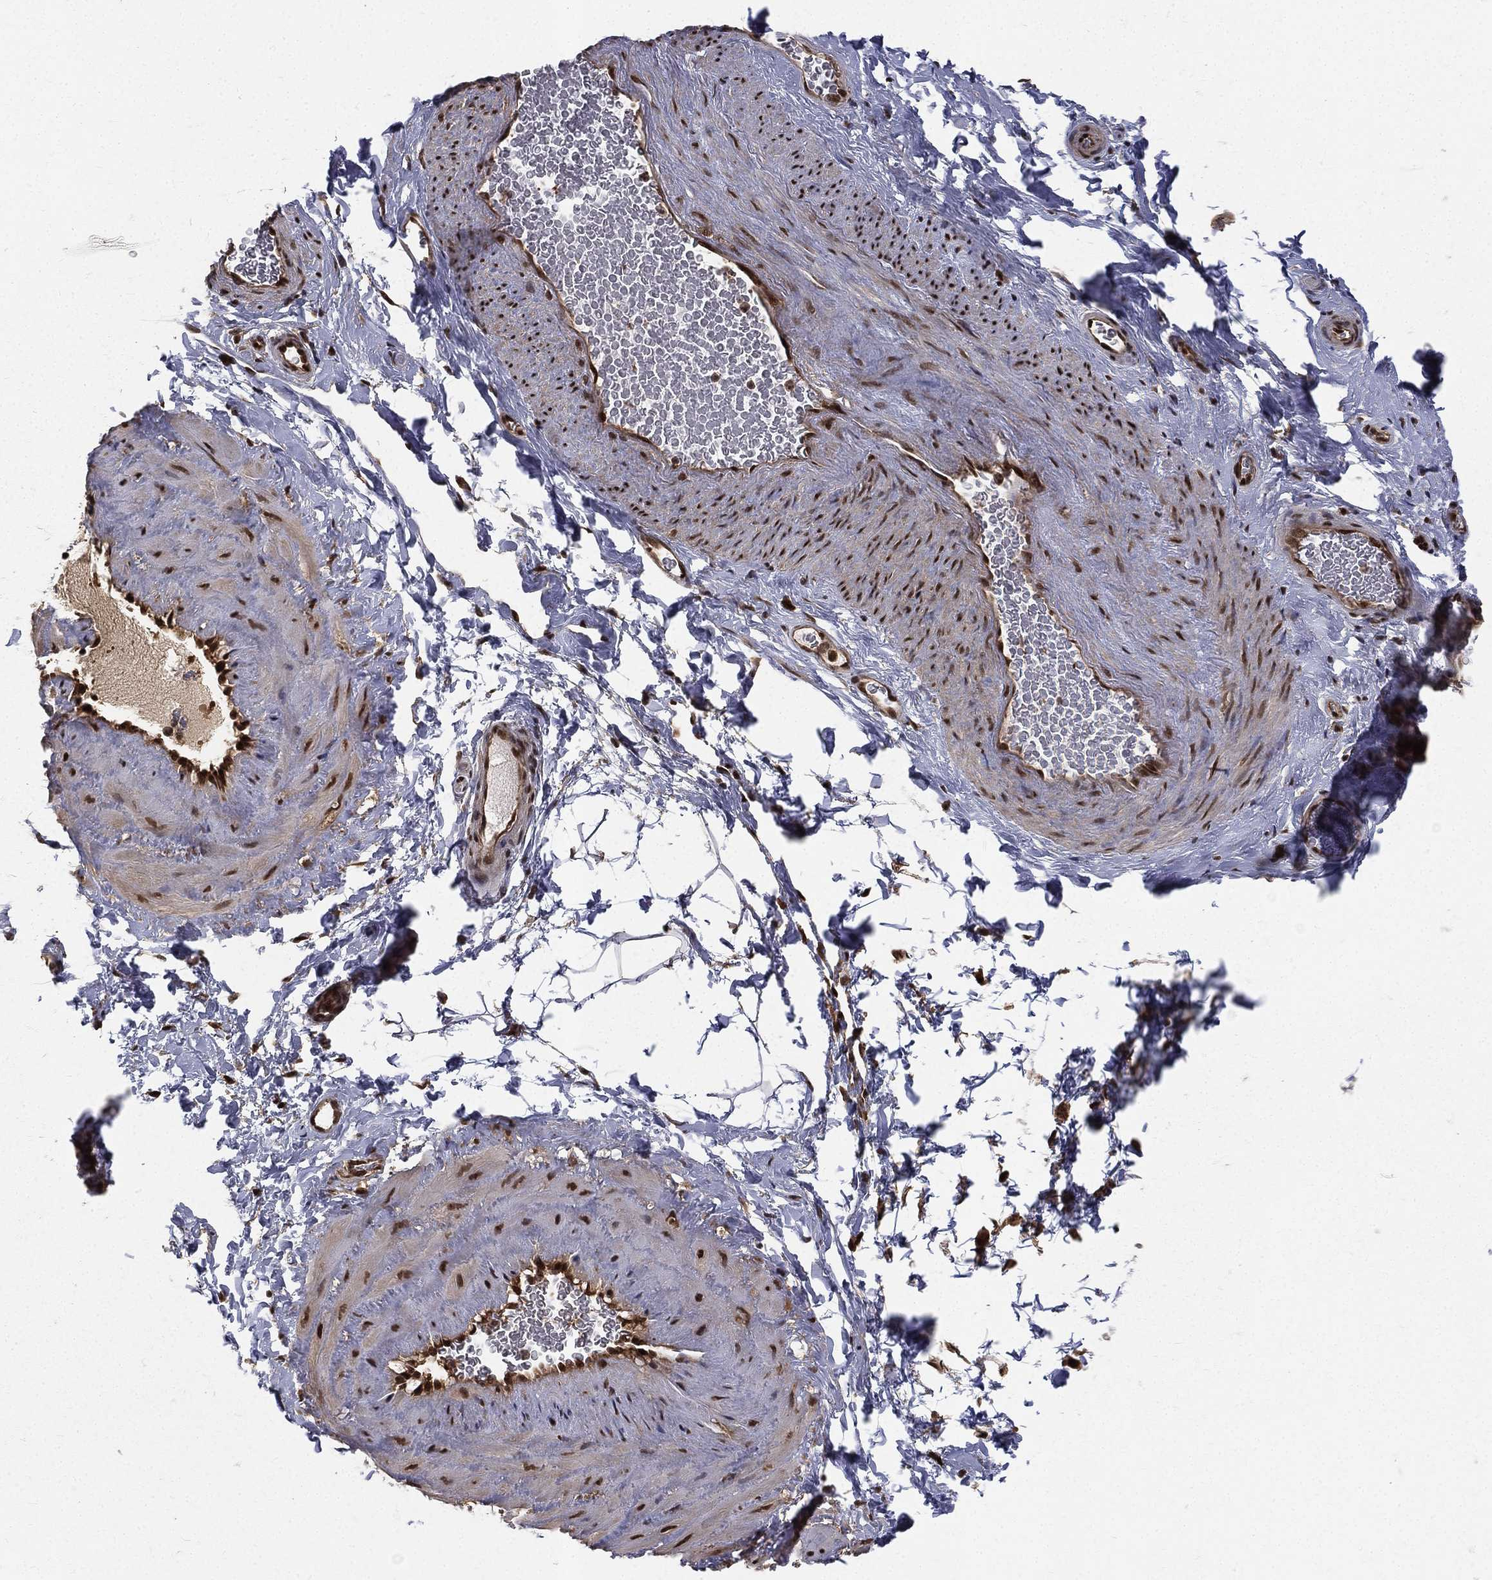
{"staining": {"intensity": "strong", "quantity": ">75%", "location": "nuclear"}, "tissue": "adipose tissue", "cell_type": "Adipocytes", "image_type": "normal", "snomed": [{"axis": "morphology", "description": "Normal tissue, NOS"}, {"axis": "topography", "description": "Soft tissue"}, {"axis": "topography", "description": "Vascular tissue"}], "caption": "The histopathology image shows staining of normal adipose tissue, revealing strong nuclear protein staining (brown color) within adipocytes.", "gene": "COPS4", "patient": {"sex": "male", "age": 41}}